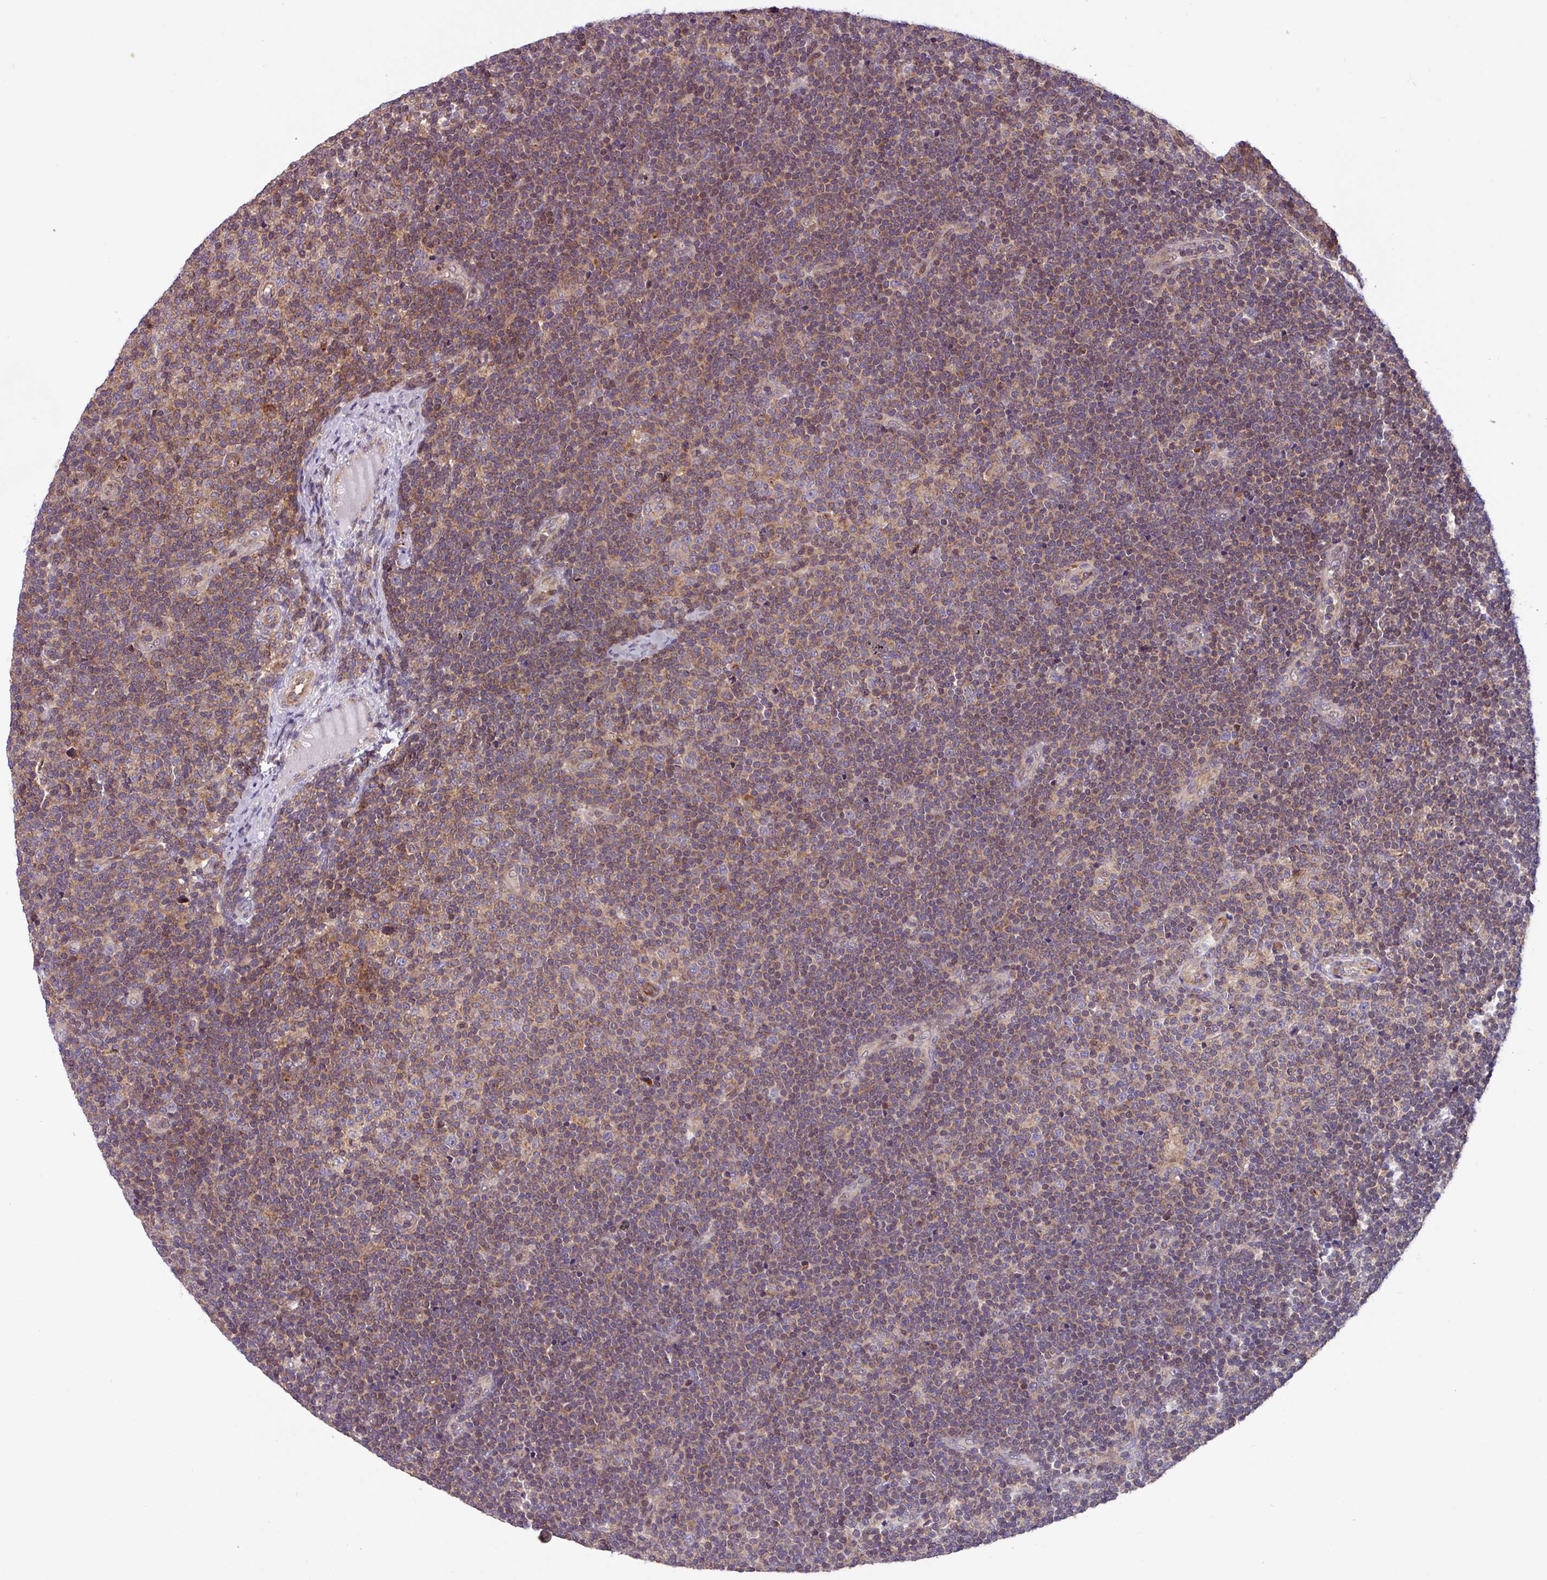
{"staining": {"intensity": "moderate", "quantity": "25%-75%", "location": "cytoplasmic/membranous"}, "tissue": "lymphoma", "cell_type": "Tumor cells", "image_type": "cancer", "snomed": [{"axis": "morphology", "description": "Malignant lymphoma, non-Hodgkin's type, Low grade"}, {"axis": "topography", "description": "Lymph node"}], "caption": "Immunohistochemistry (IHC) histopathology image of neoplastic tissue: human low-grade malignant lymphoma, non-Hodgkin's type stained using immunohistochemistry (IHC) shows medium levels of moderate protein expression localized specifically in the cytoplasmic/membranous of tumor cells, appearing as a cytoplasmic/membranous brown color.", "gene": "PLEKHD1", "patient": {"sex": "male", "age": 48}}